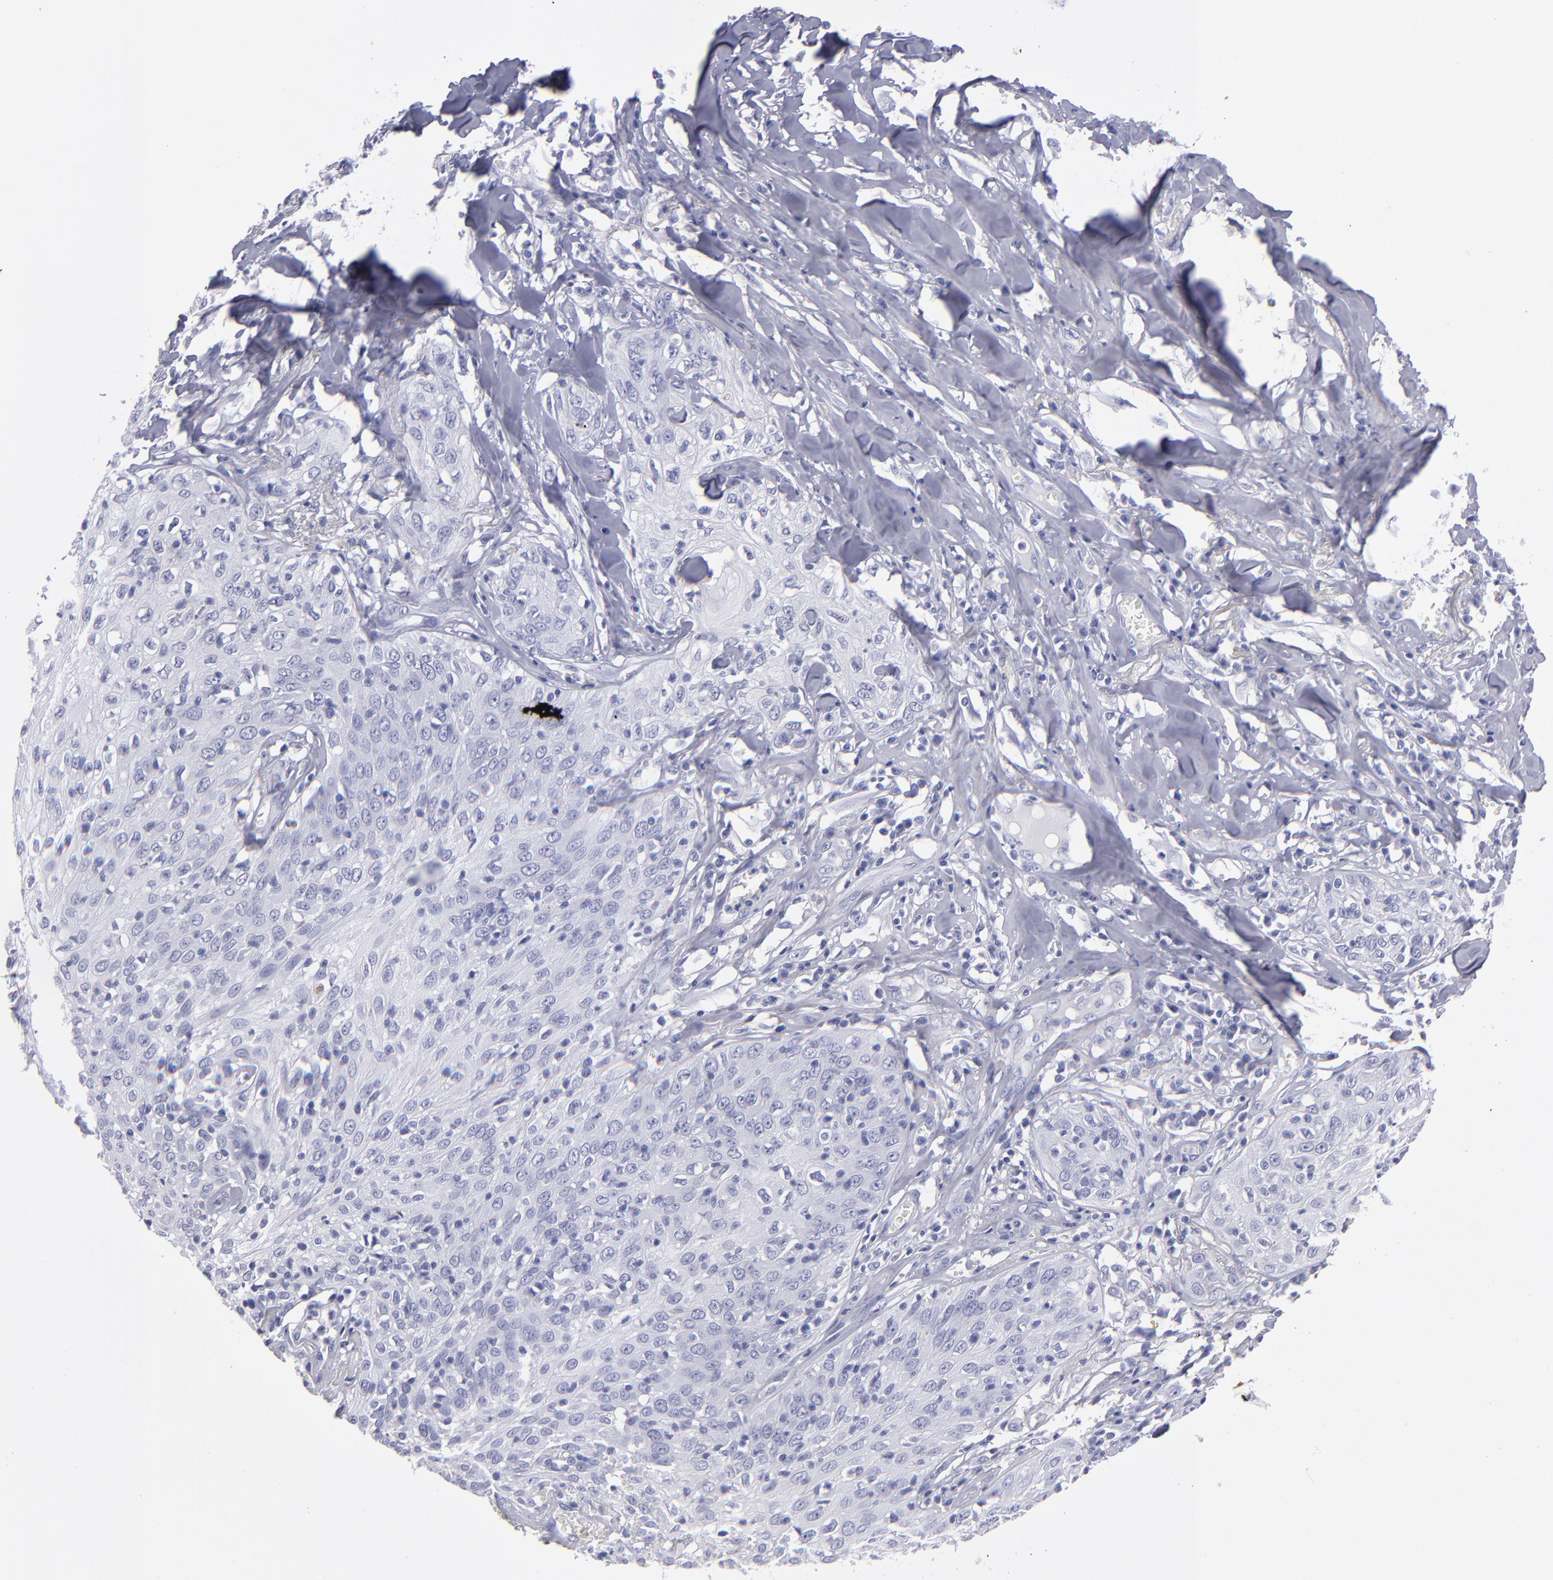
{"staining": {"intensity": "negative", "quantity": "none", "location": "none"}, "tissue": "skin cancer", "cell_type": "Tumor cells", "image_type": "cancer", "snomed": [{"axis": "morphology", "description": "Squamous cell carcinoma, NOS"}, {"axis": "topography", "description": "Skin"}], "caption": "The photomicrograph demonstrates no staining of tumor cells in squamous cell carcinoma (skin).", "gene": "MB", "patient": {"sex": "male", "age": 65}}